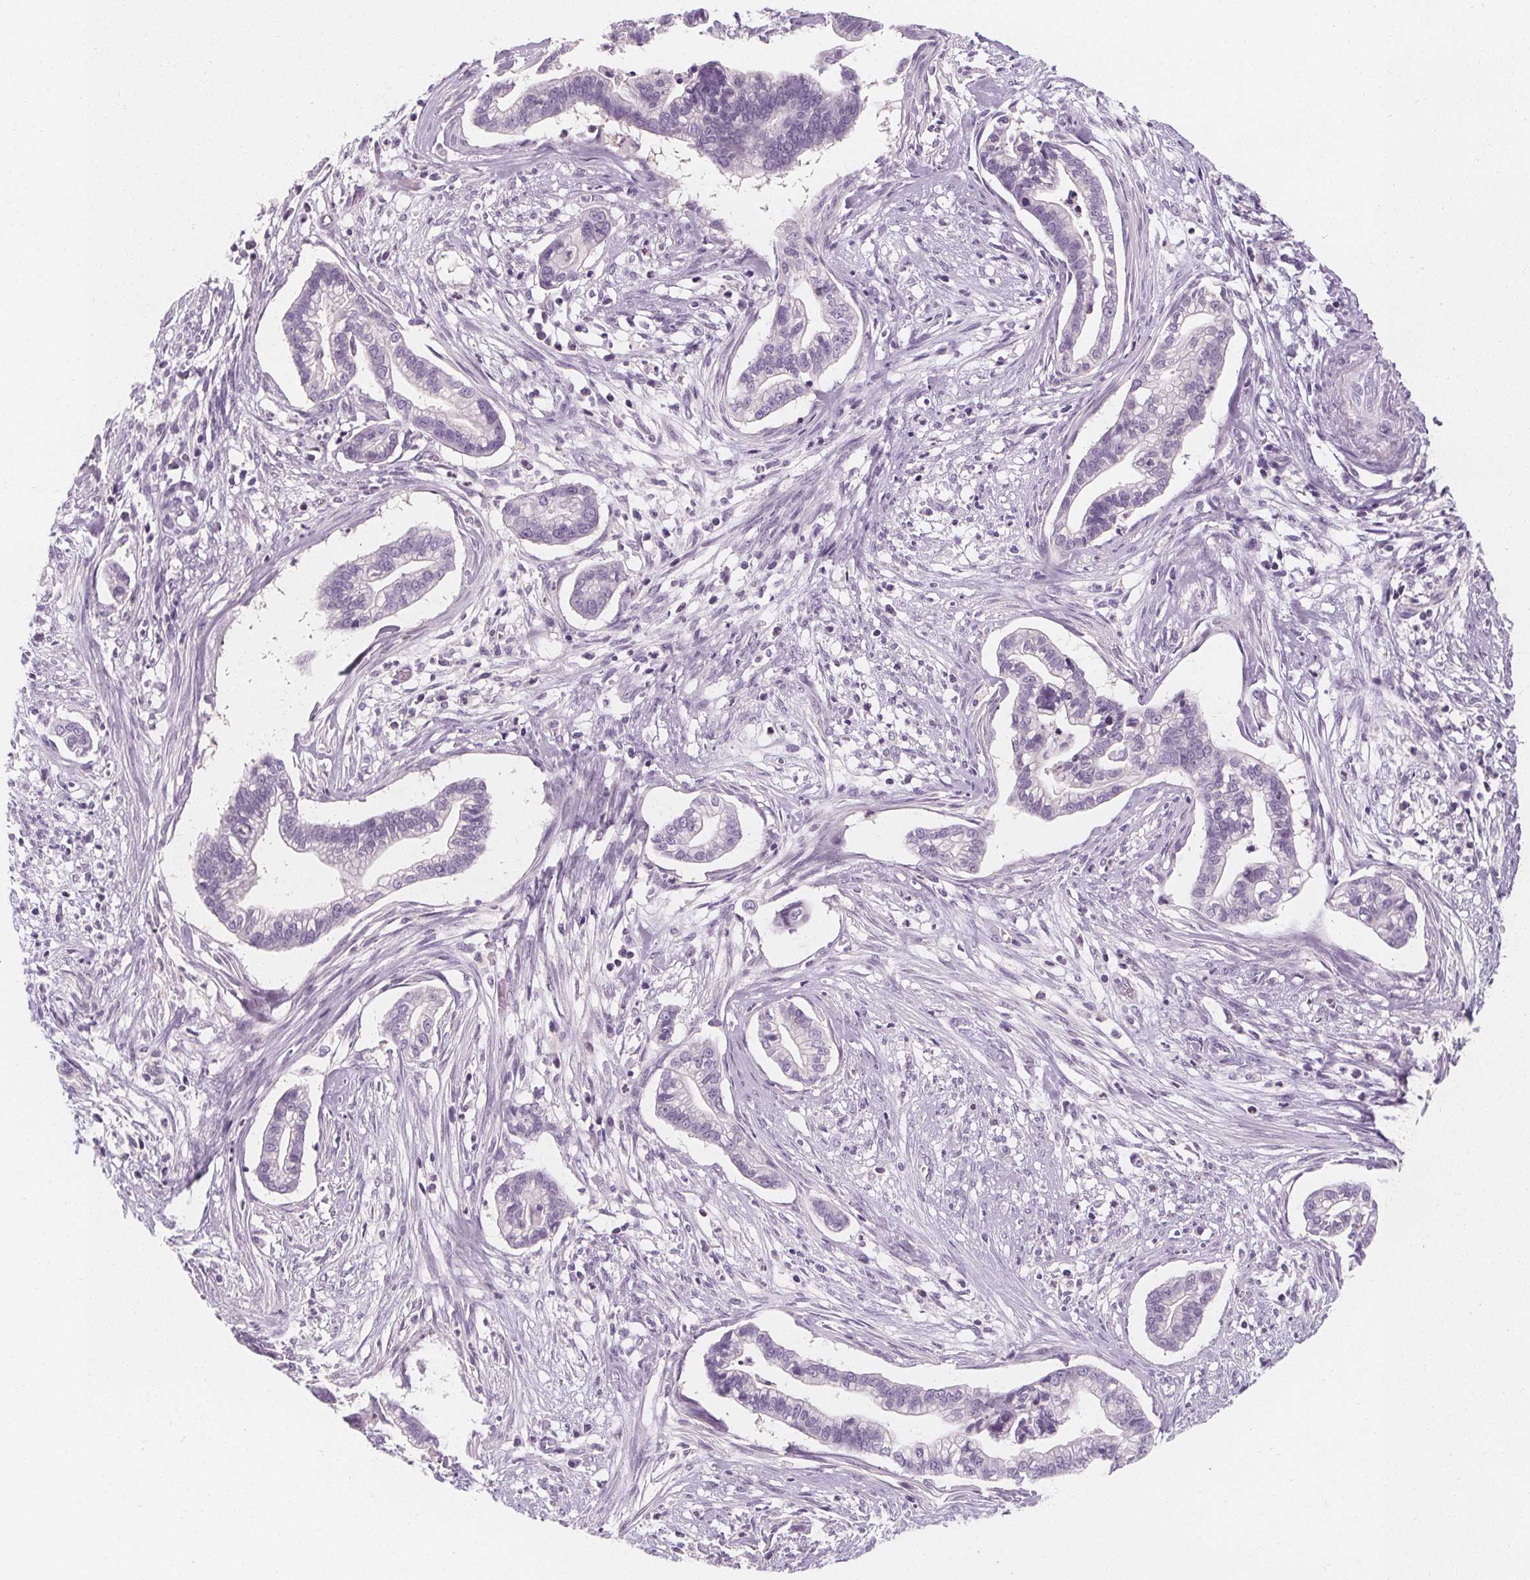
{"staining": {"intensity": "negative", "quantity": "none", "location": "none"}, "tissue": "cervical cancer", "cell_type": "Tumor cells", "image_type": "cancer", "snomed": [{"axis": "morphology", "description": "Adenocarcinoma, NOS"}, {"axis": "topography", "description": "Cervix"}], "caption": "Tumor cells are negative for protein expression in human cervical cancer. Nuclei are stained in blue.", "gene": "UGP2", "patient": {"sex": "female", "age": 62}}